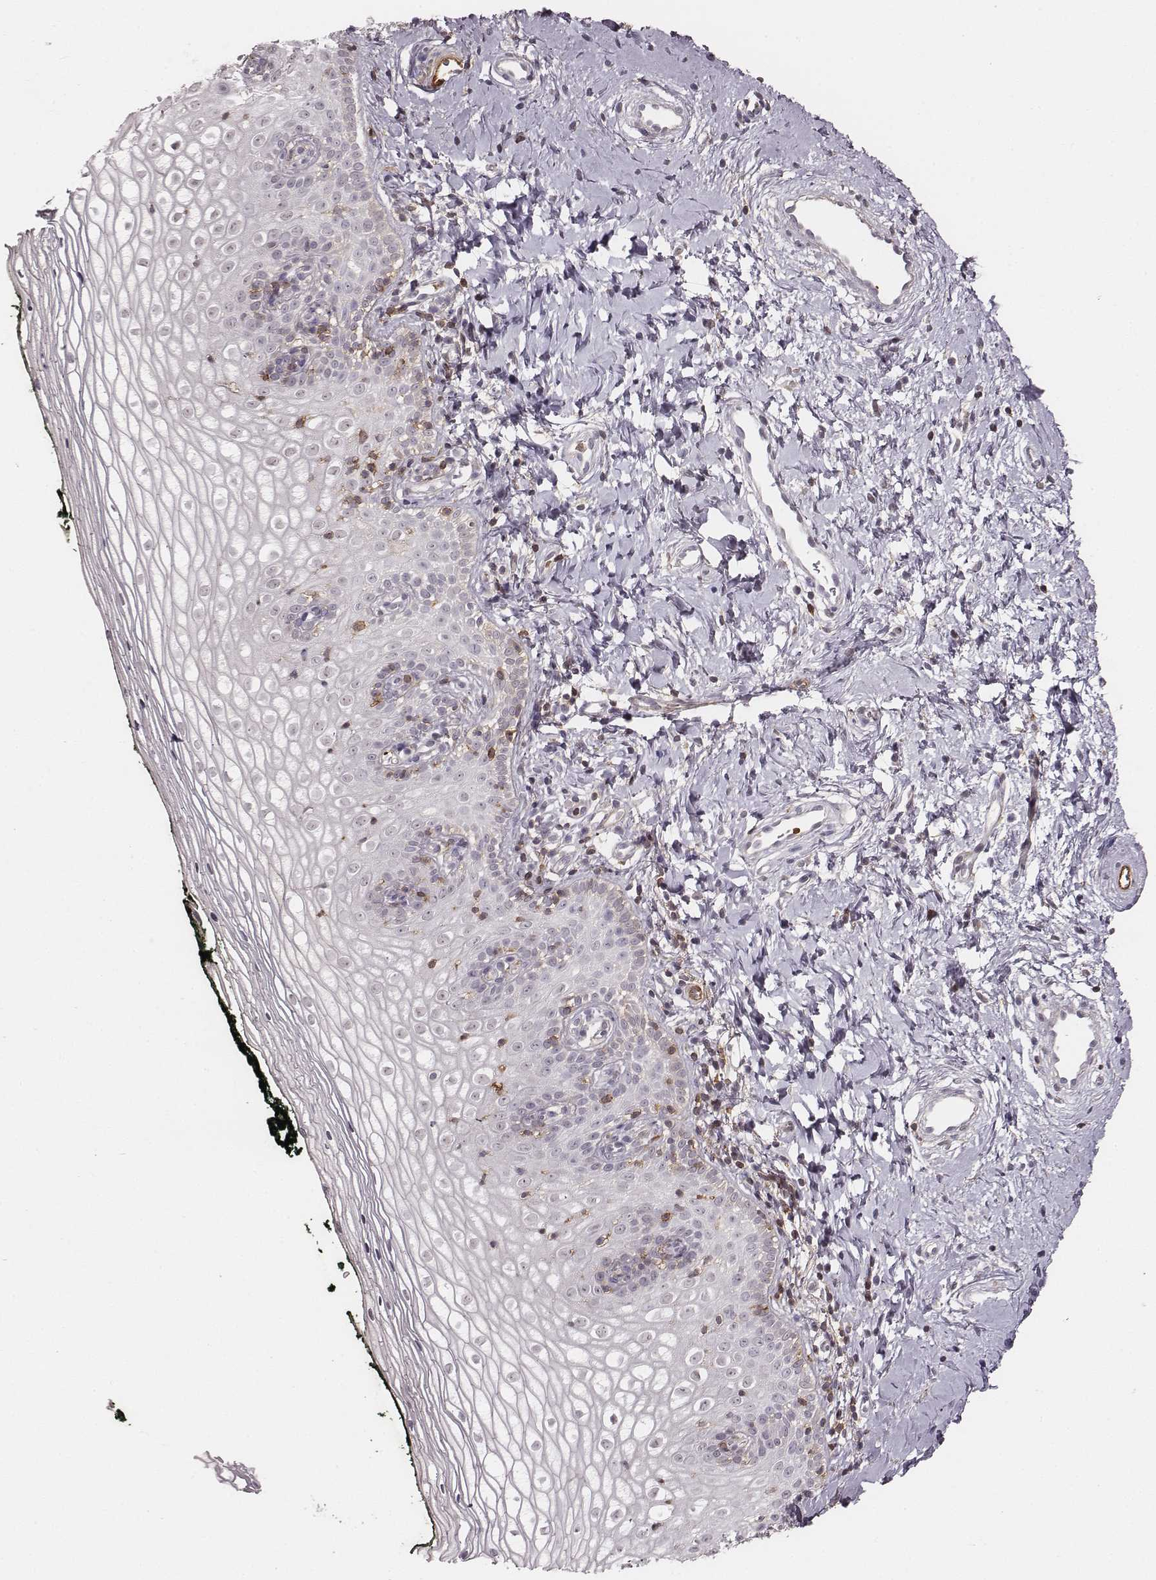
{"staining": {"intensity": "negative", "quantity": "none", "location": "none"}, "tissue": "vagina", "cell_type": "Squamous epithelial cells", "image_type": "normal", "snomed": [{"axis": "morphology", "description": "Normal tissue, NOS"}, {"axis": "topography", "description": "Vagina"}], "caption": "High magnification brightfield microscopy of benign vagina stained with DAB (3,3'-diaminobenzidine) (brown) and counterstained with hematoxylin (blue): squamous epithelial cells show no significant positivity. (Stains: DAB (3,3'-diaminobenzidine) immunohistochemistry with hematoxylin counter stain, Microscopy: brightfield microscopy at high magnification).", "gene": "ZYX", "patient": {"sex": "female", "age": 47}}